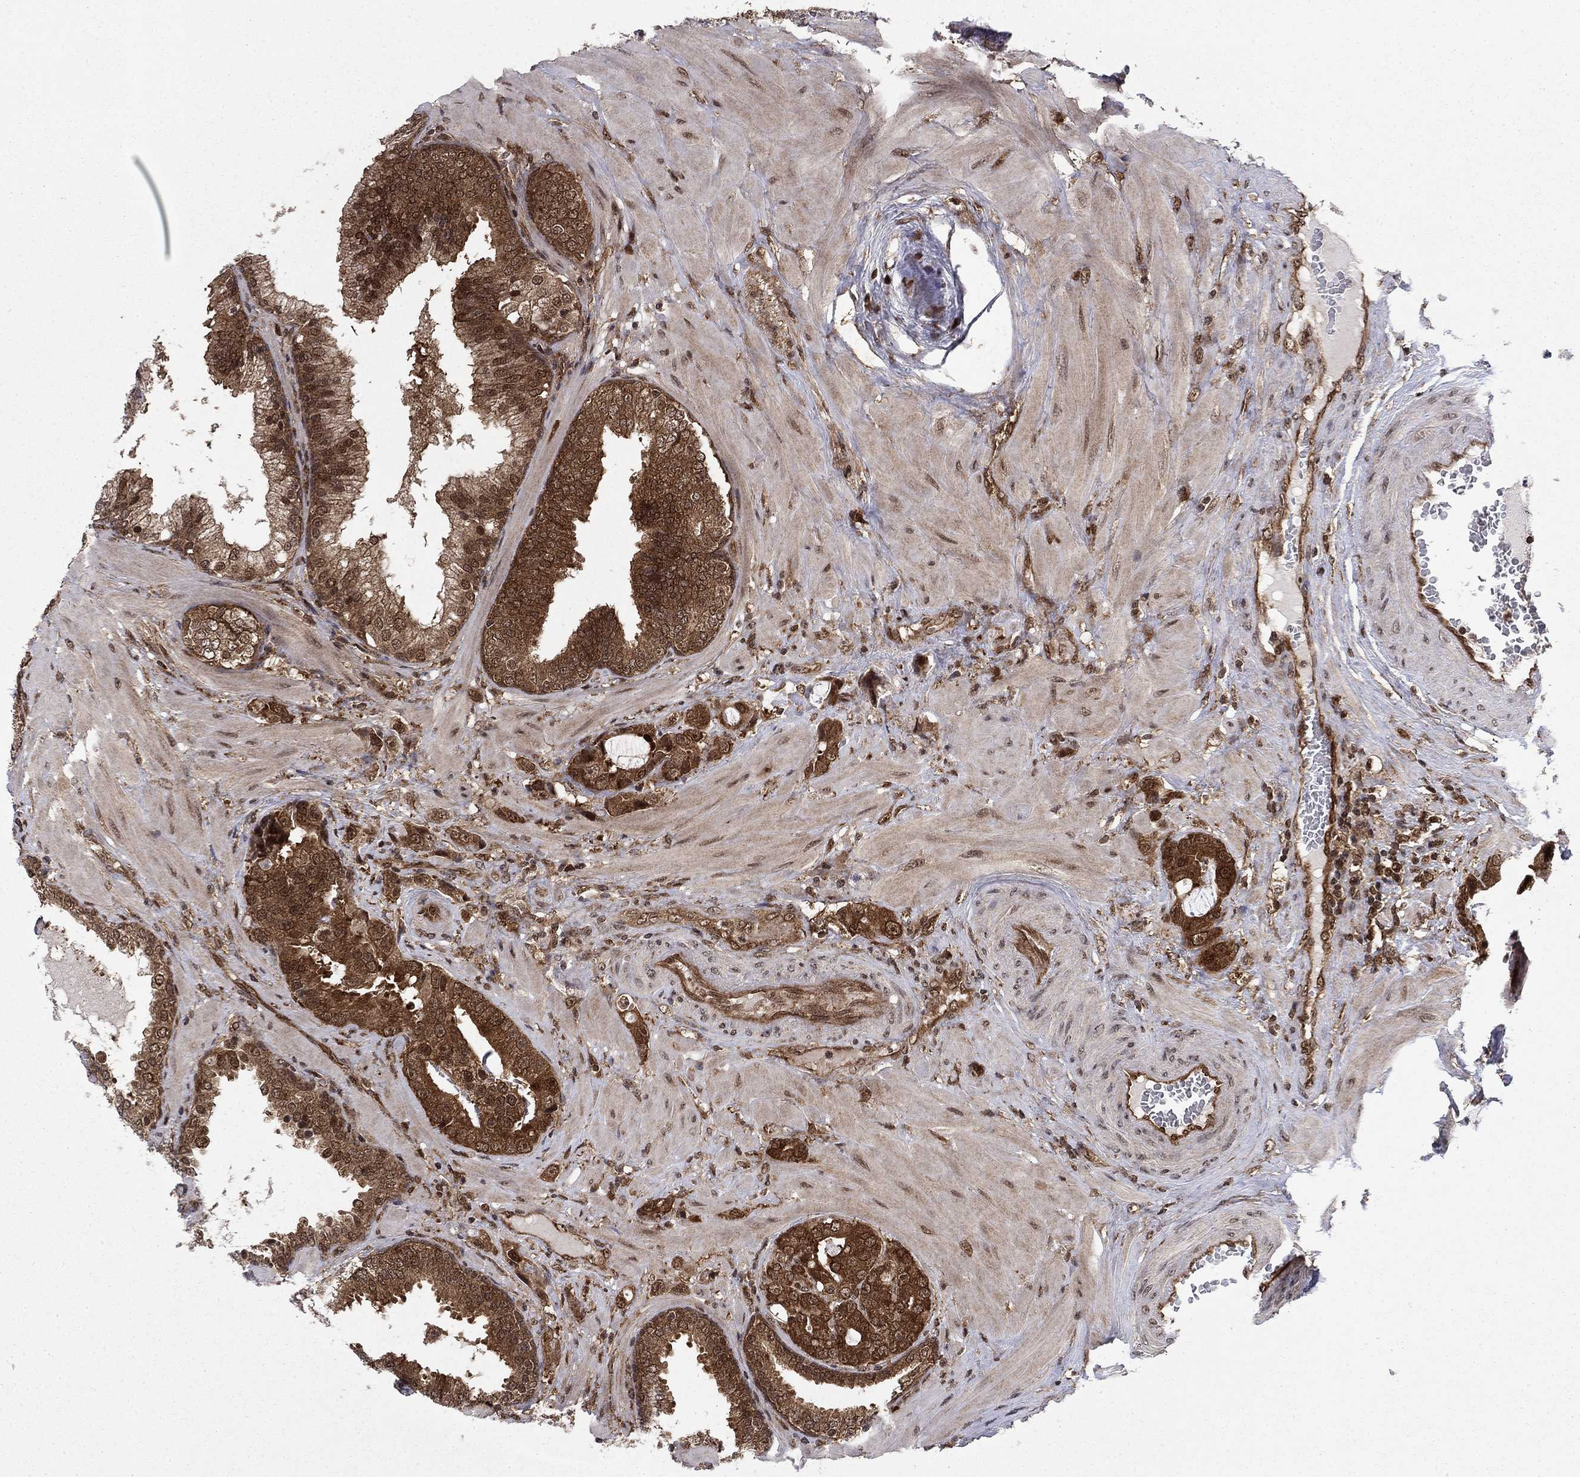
{"staining": {"intensity": "strong", "quantity": ">75%", "location": "cytoplasmic/membranous"}, "tissue": "prostate cancer", "cell_type": "Tumor cells", "image_type": "cancer", "snomed": [{"axis": "morphology", "description": "Adenocarcinoma, NOS"}, {"axis": "topography", "description": "Prostate"}], "caption": "Protein expression analysis of human prostate cancer (adenocarcinoma) reveals strong cytoplasmic/membranous expression in about >75% of tumor cells. Immunohistochemistry (ihc) stains the protein of interest in brown and the nuclei are stained blue.", "gene": "DNAJA1", "patient": {"sex": "male", "age": 57}}